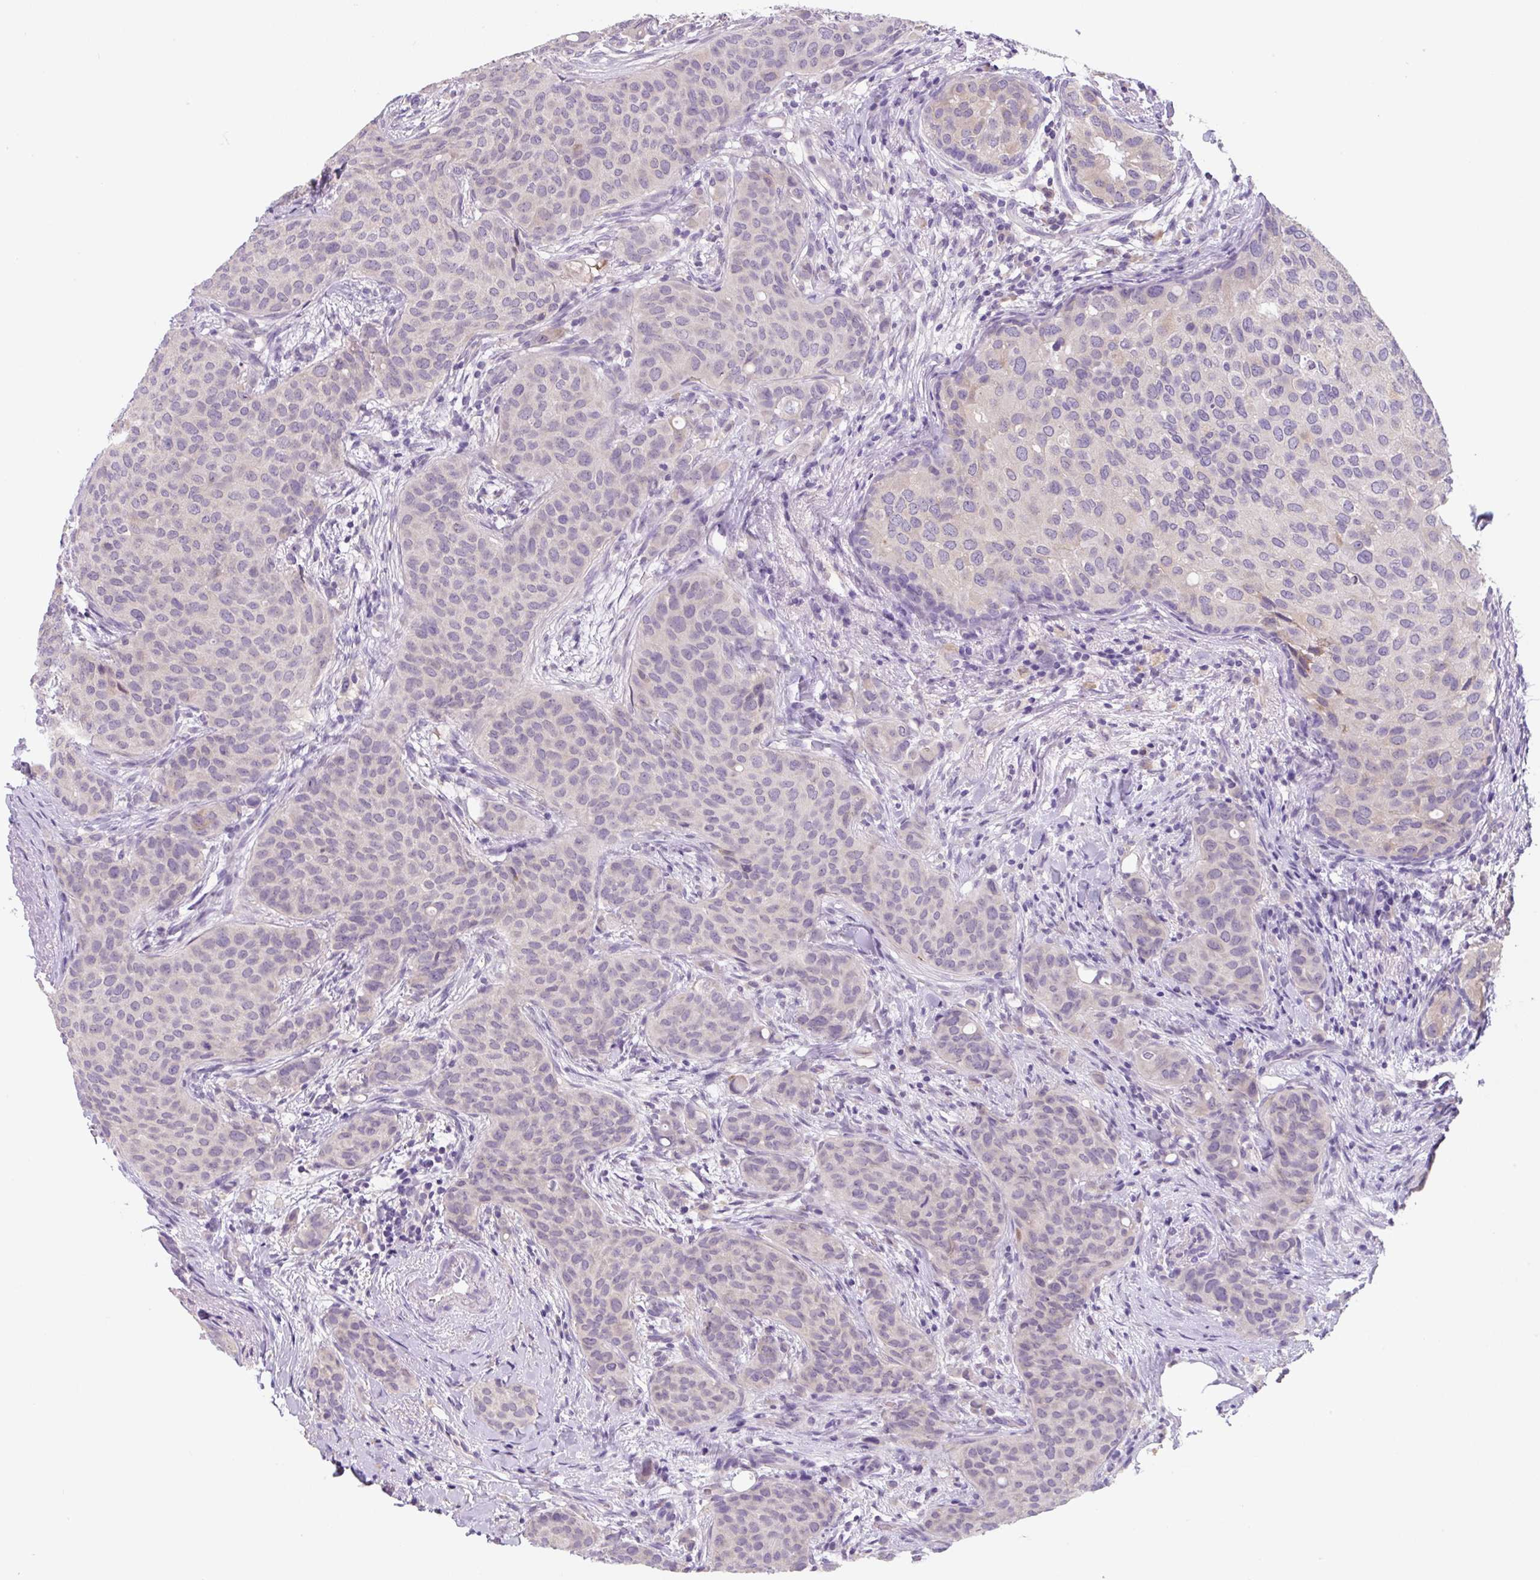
{"staining": {"intensity": "negative", "quantity": "none", "location": "none"}, "tissue": "breast cancer", "cell_type": "Tumor cells", "image_type": "cancer", "snomed": [{"axis": "morphology", "description": "Duct carcinoma"}, {"axis": "topography", "description": "Breast"}], "caption": "Immunohistochemistry (IHC) micrograph of invasive ductal carcinoma (breast) stained for a protein (brown), which exhibits no expression in tumor cells.", "gene": "FZD5", "patient": {"sex": "female", "age": 47}}